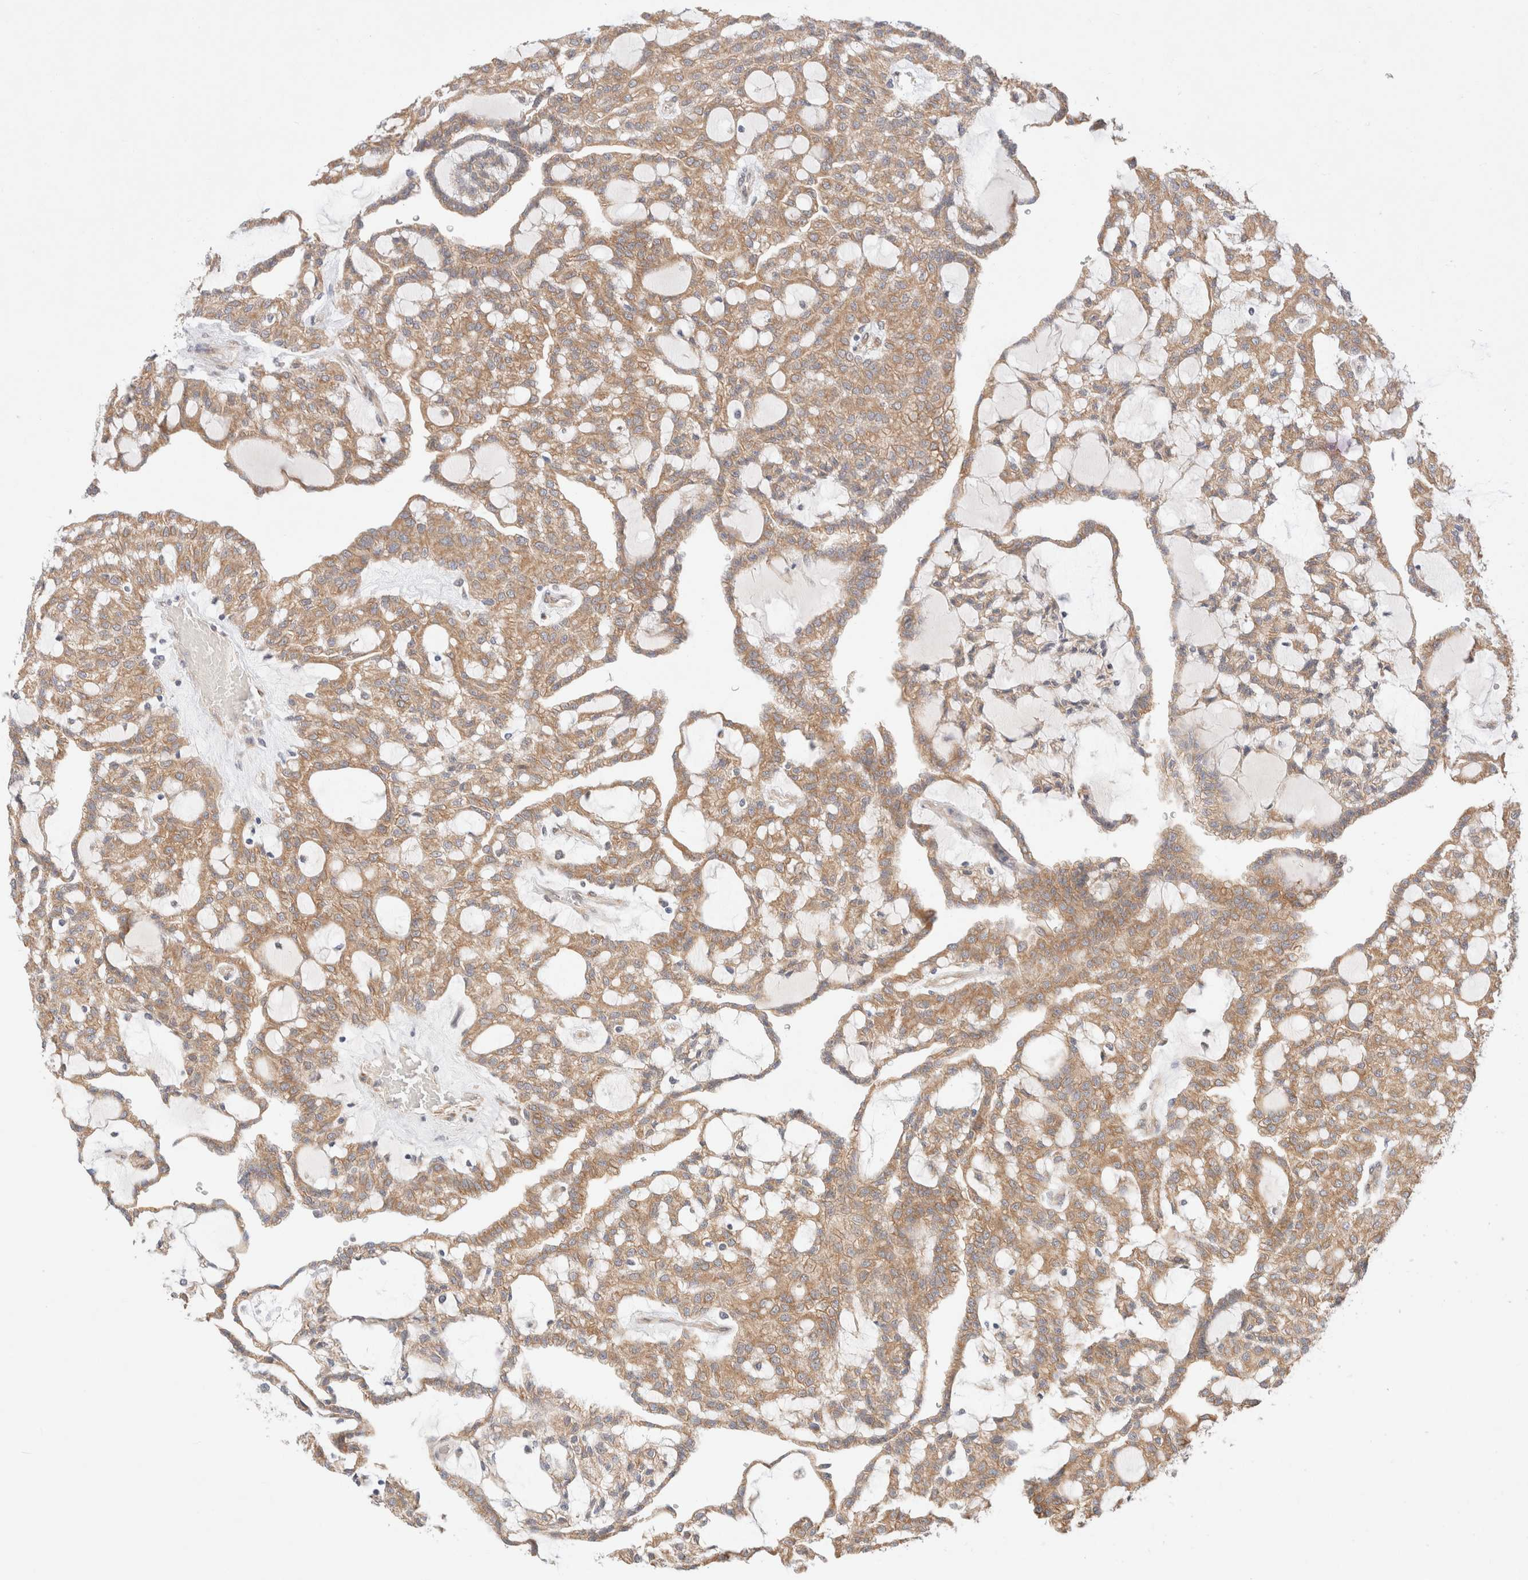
{"staining": {"intensity": "moderate", "quantity": ">75%", "location": "cytoplasmic/membranous"}, "tissue": "renal cancer", "cell_type": "Tumor cells", "image_type": "cancer", "snomed": [{"axis": "morphology", "description": "Adenocarcinoma, NOS"}, {"axis": "topography", "description": "Kidney"}], "caption": "Renal cancer was stained to show a protein in brown. There is medium levels of moderate cytoplasmic/membranous positivity in about >75% of tumor cells. Using DAB (brown) and hematoxylin (blue) stains, captured at high magnification using brightfield microscopy.", "gene": "RRP15", "patient": {"sex": "male", "age": 63}}